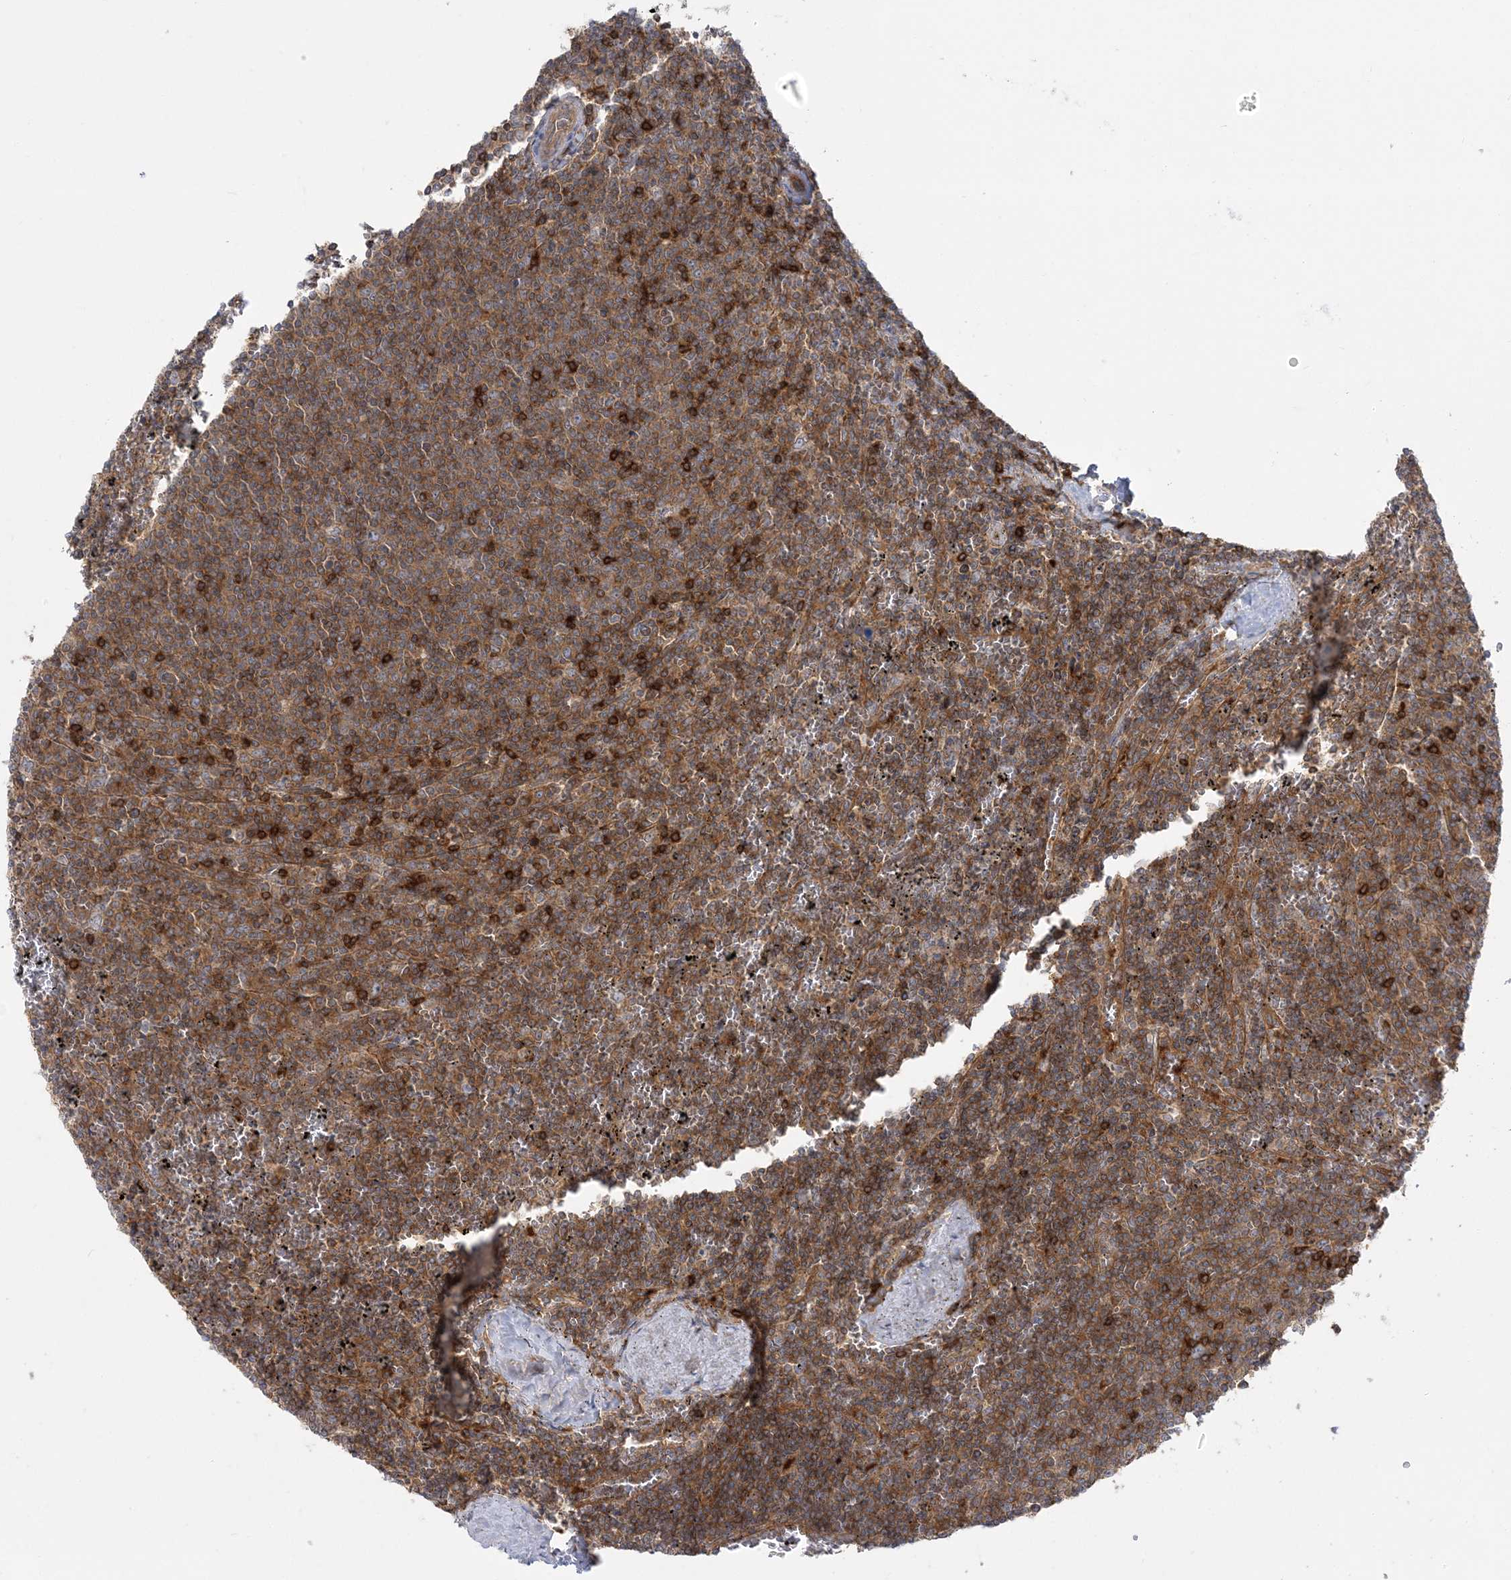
{"staining": {"intensity": "moderate", "quantity": ">75%", "location": "cytoplasmic/membranous"}, "tissue": "lymphoma", "cell_type": "Tumor cells", "image_type": "cancer", "snomed": [{"axis": "morphology", "description": "Malignant lymphoma, non-Hodgkin's type, Low grade"}, {"axis": "topography", "description": "Spleen"}], "caption": "Protein analysis of lymphoma tissue exhibits moderate cytoplasmic/membranous staining in approximately >75% of tumor cells. (Brightfield microscopy of DAB IHC at high magnification).", "gene": "STAM", "patient": {"sex": "female", "age": 50}}